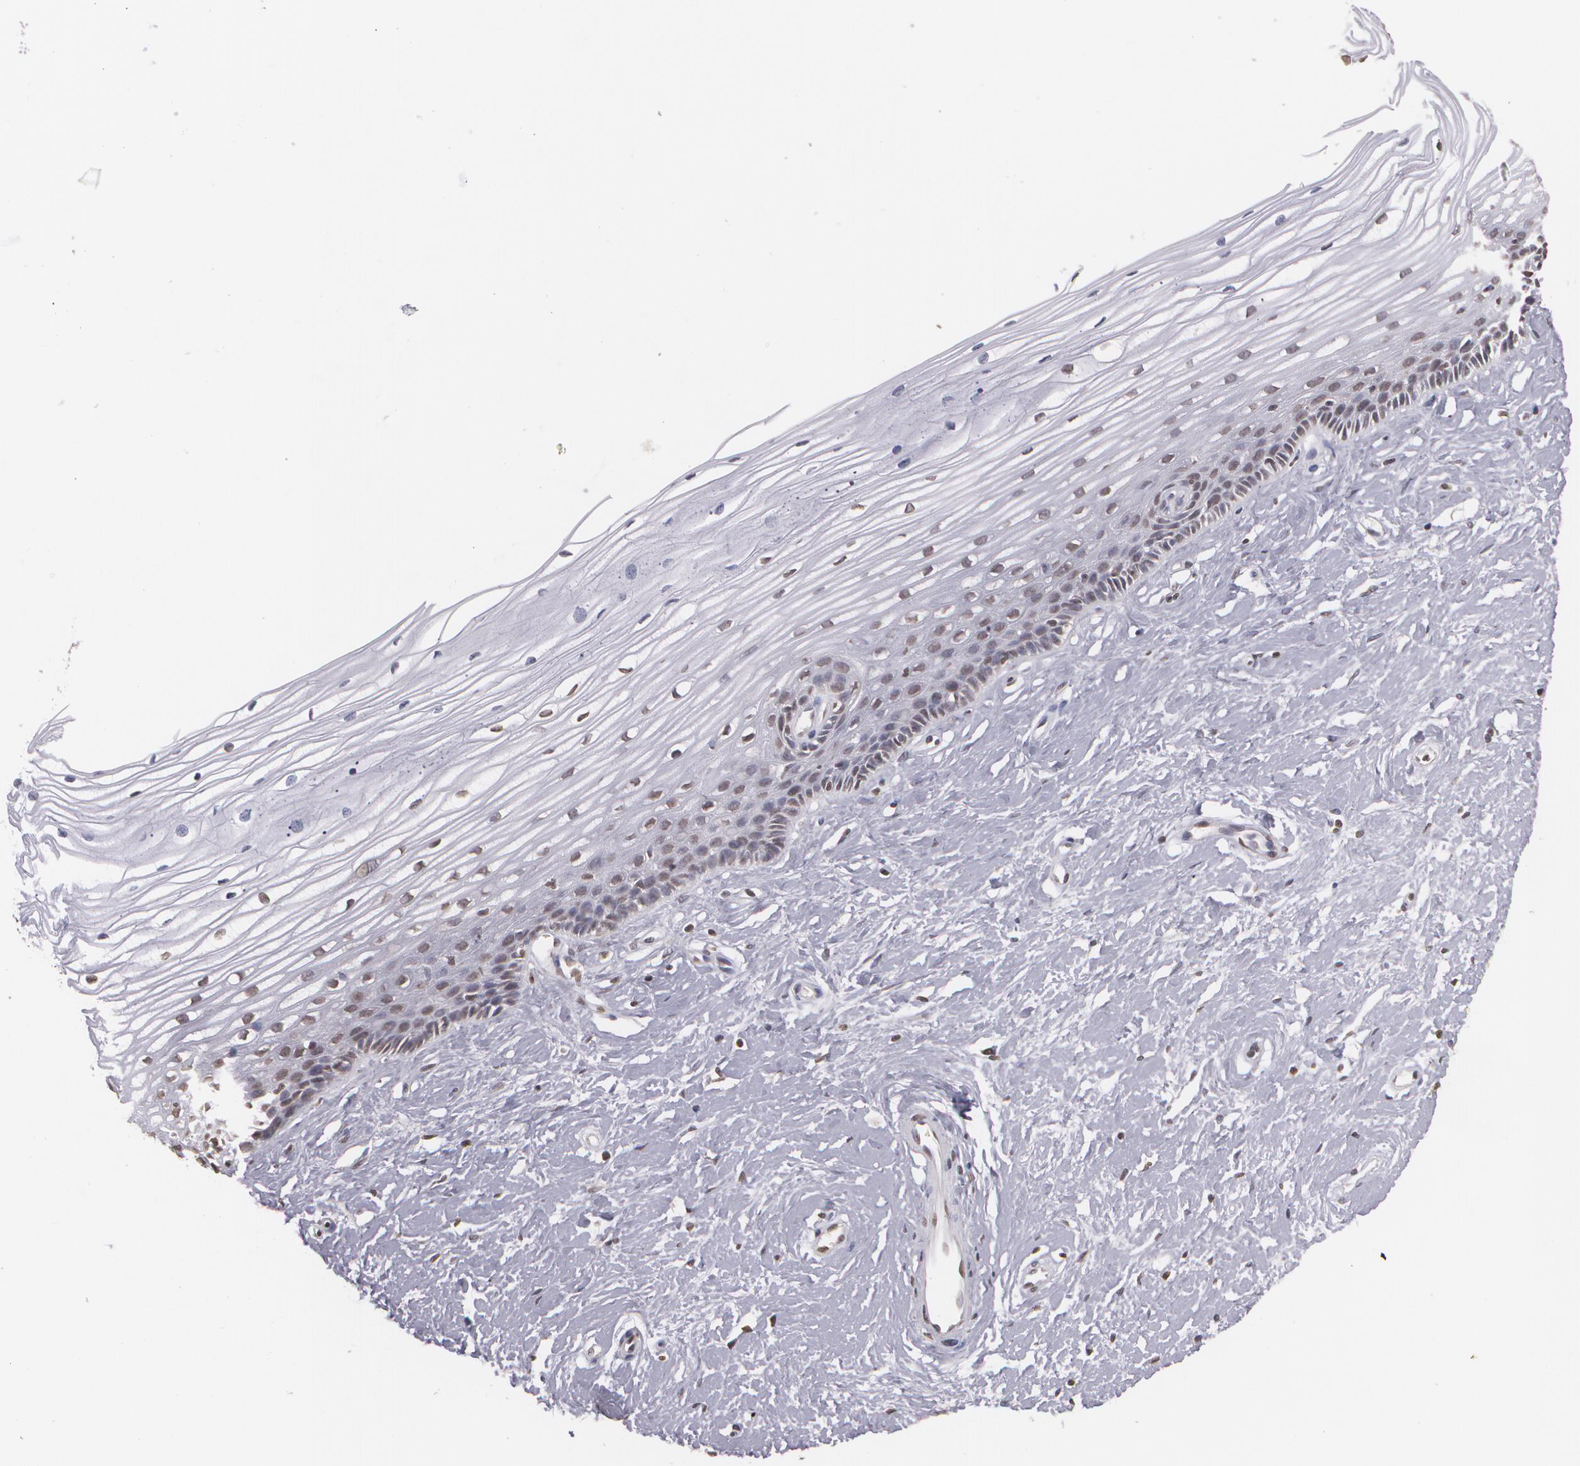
{"staining": {"intensity": "negative", "quantity": "none", "location": "none"}, "tissue": "cervix", "cell_type": "Glandular cells", "image_type": "normal", "snomed": [{"axis": "morphology", "description": "Normal tissue, NOS"}, {"axis": "topography", "description": "Cervix"}], "caption": "This is a histopathology image of immunohistochemistry (IHC) staining of normal cervix, which shows no staining in glandular cells. (DAB immunohistochemistry (IHC) visualized using brightfield microscopy, high magnification).", "gene": "THRB", "patient": {"sex": "female", "age": 40}}